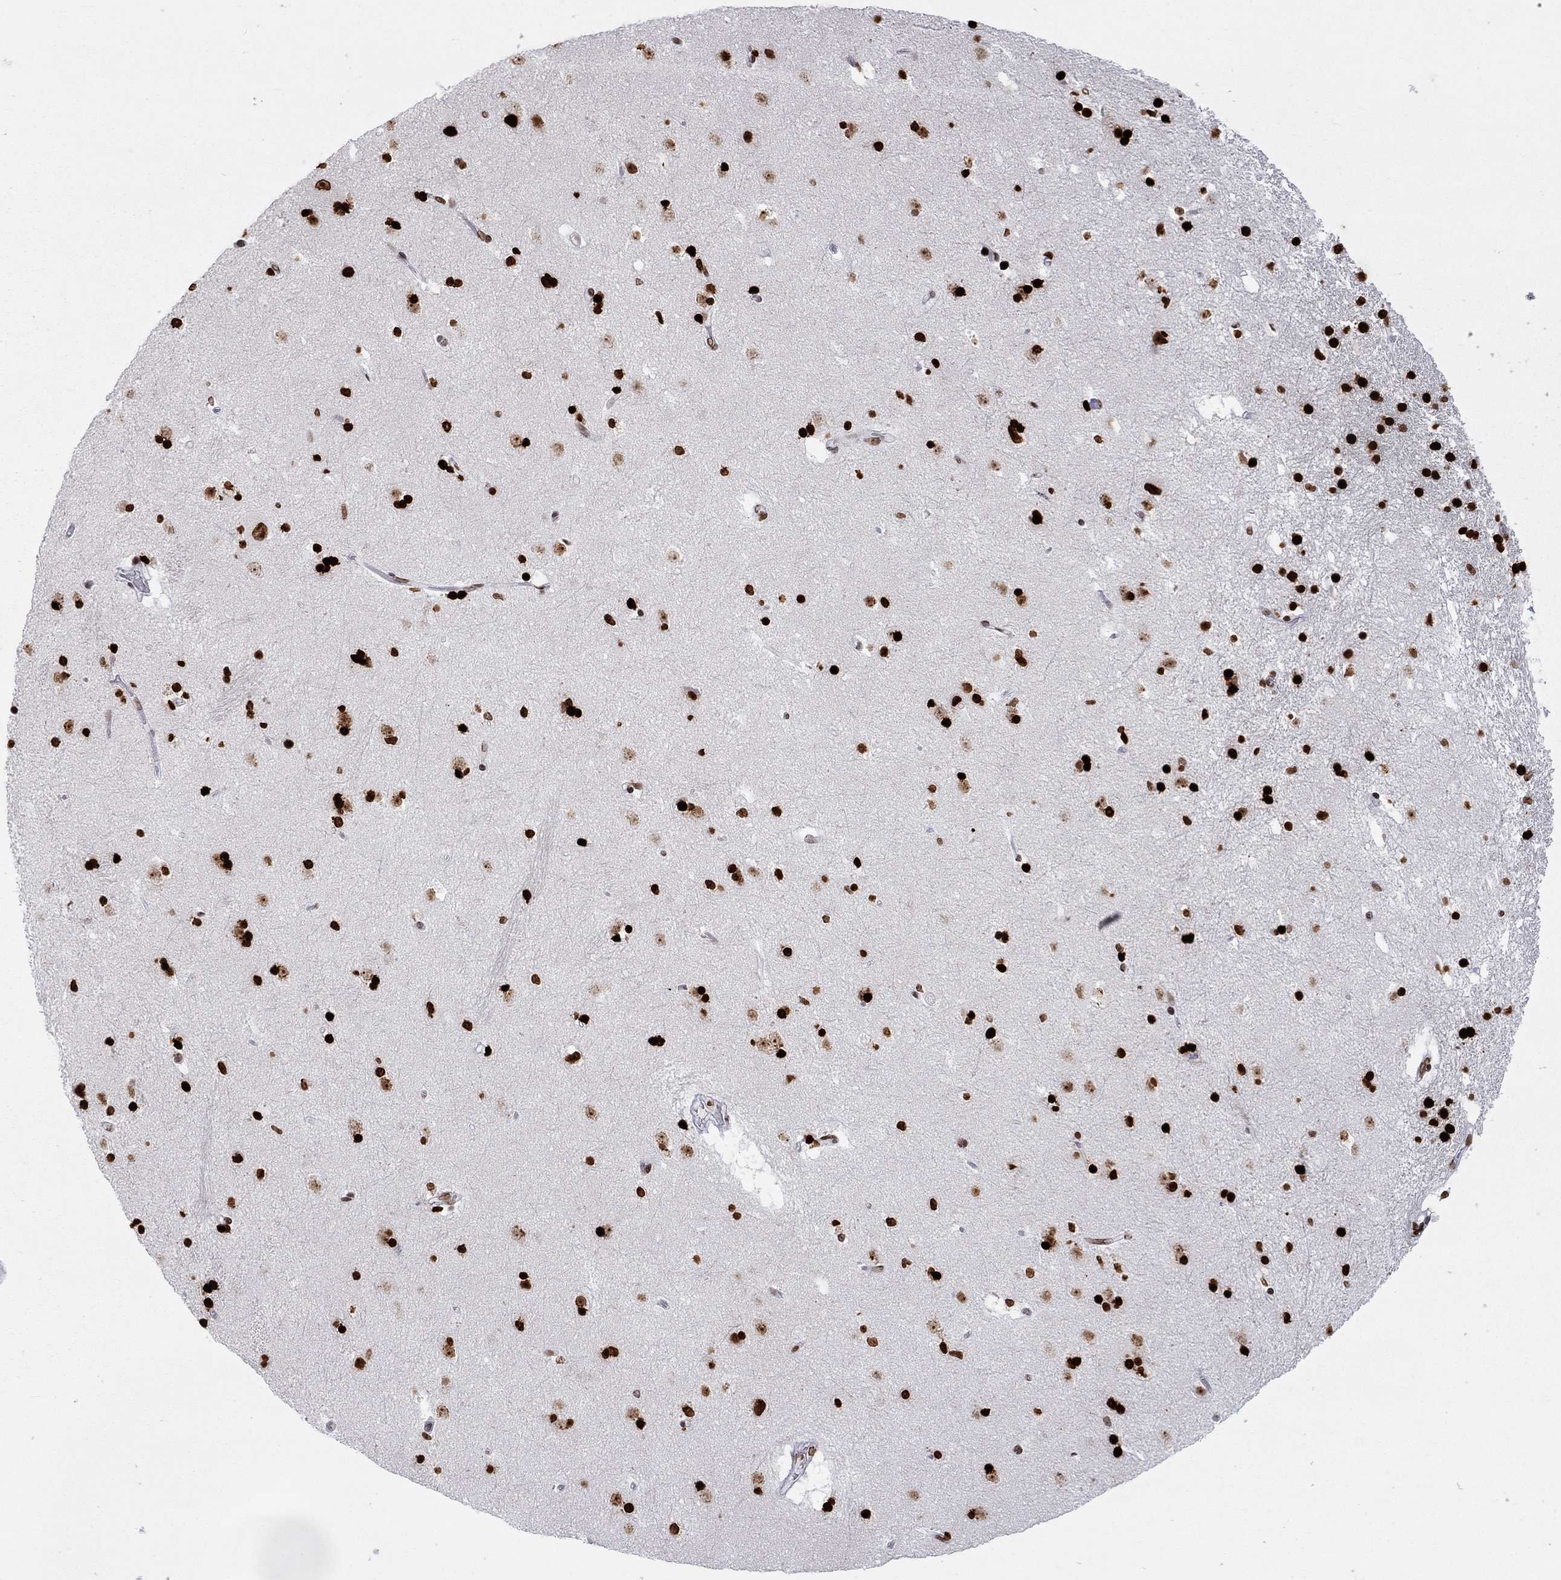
{"staining": {"intensity": "strong", "quantity": ">75%", "location": "nuclear"}, "tissue": "caudate", "cell_type": "Glial cells", "image_type": "normal", "snomed": [{"axis": "morphology", "description": "Normal tissue, NOS"}, {"axis": "topography", "description": "Lateral ventricle wall"}], "caption": "Caudate stained for a protein demonstrates strong nuclear positivity in glial cells. The staining was performed using DAB to visualize the protein expression in brown, while the nuclei were stained in blue with hematoxylin (Magnification: 20x).", "gene": "H2AX", "patient": {"sex": "male", "age": 51}}